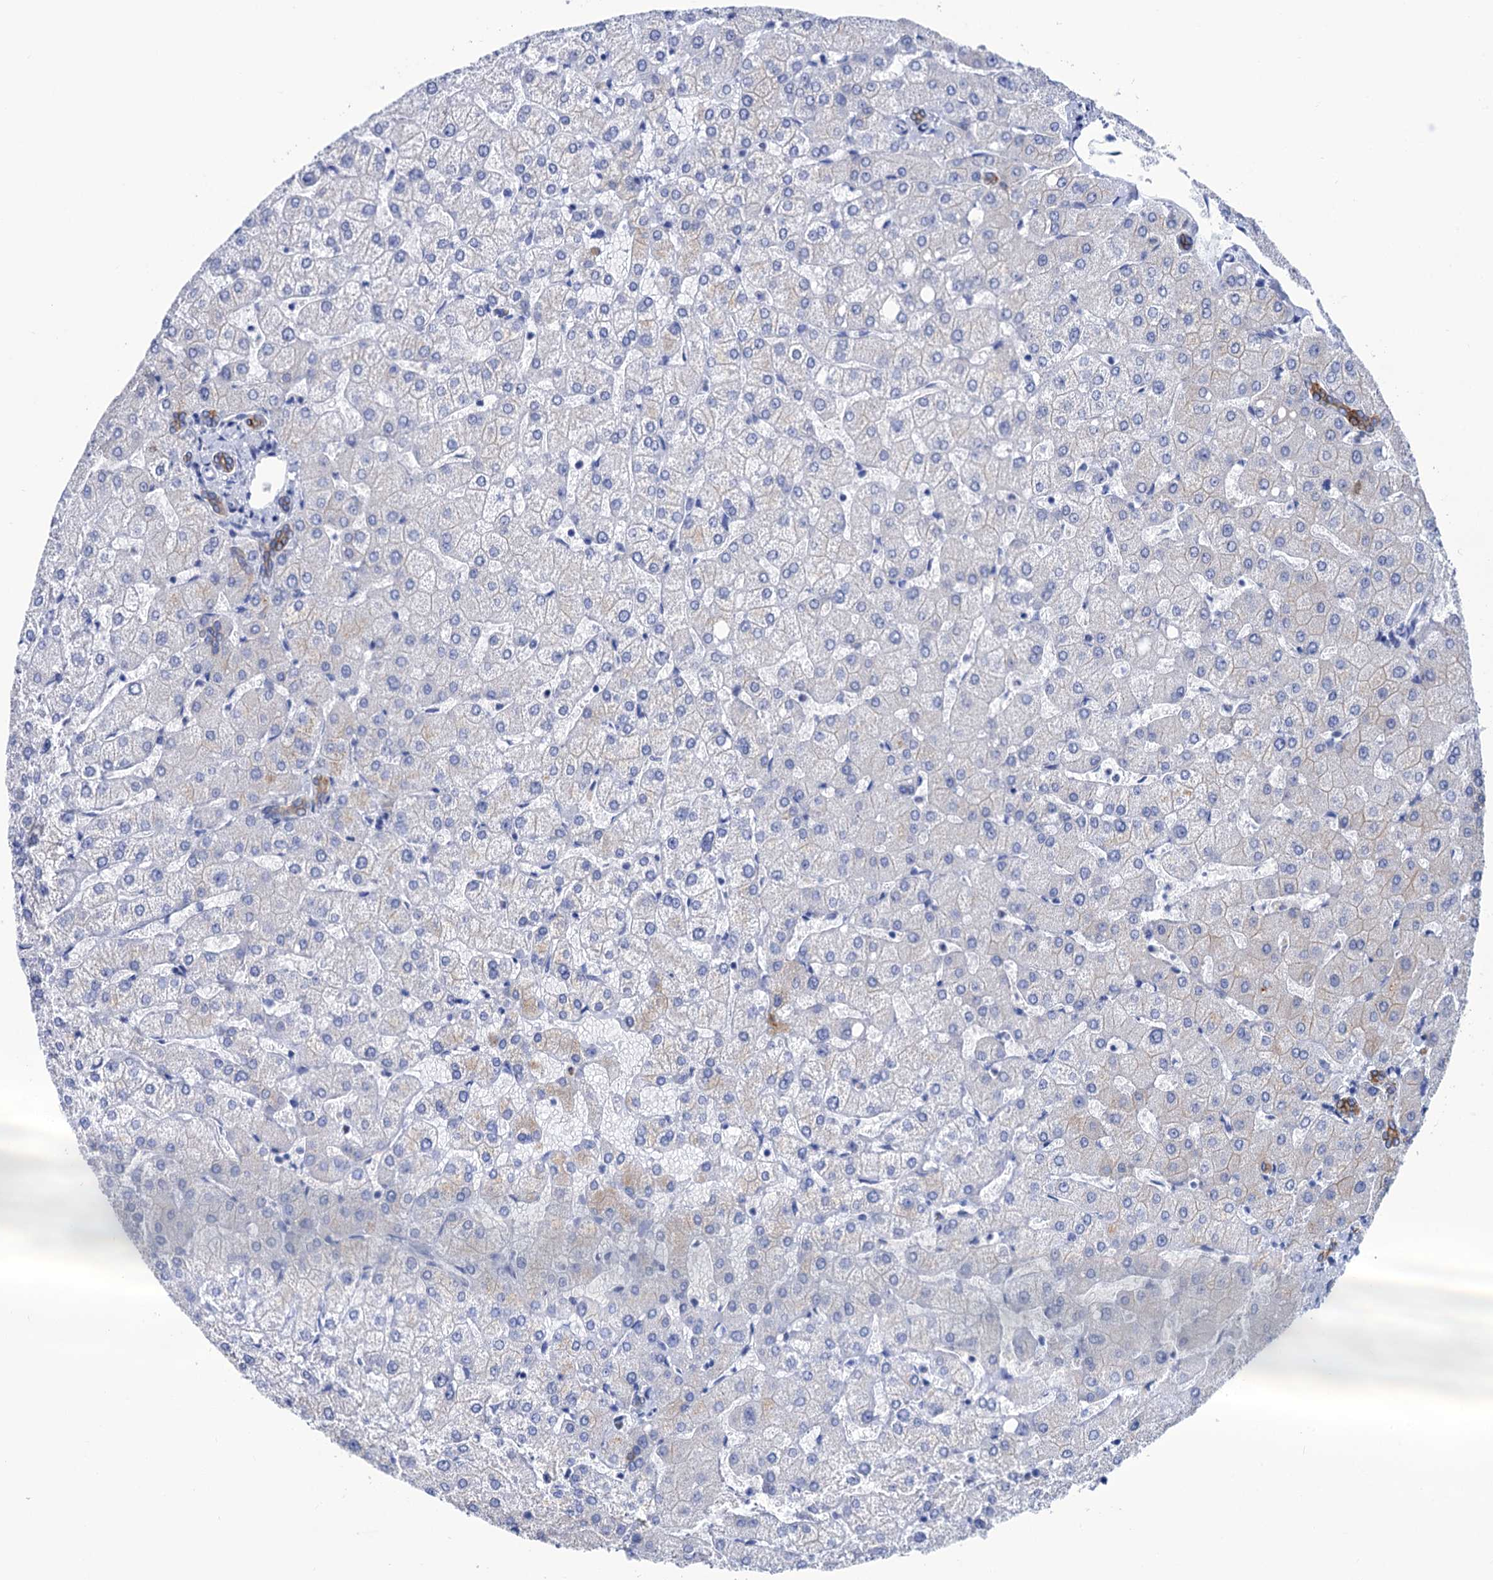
{"staining": {"intensity": "strong", "quantity": ">75%", "location": "cytoplasmic/membranous"}, "tissue": "liver", "cell_type": "Cholangiocytes", "image_type": "normal", "snomed": [{"axis": "morphology", "description": "Normal tissue, NOS"}, {"axis": "topography", "description": "Liver"}], "caption": "A high amount of strong cytoplasmic/membranous expression is appreciated in approximately >75% of cholangiocytes in unremarkable liver.", "gene": "RAB3IP", "patient": {"sex": "female", "age": 54}}